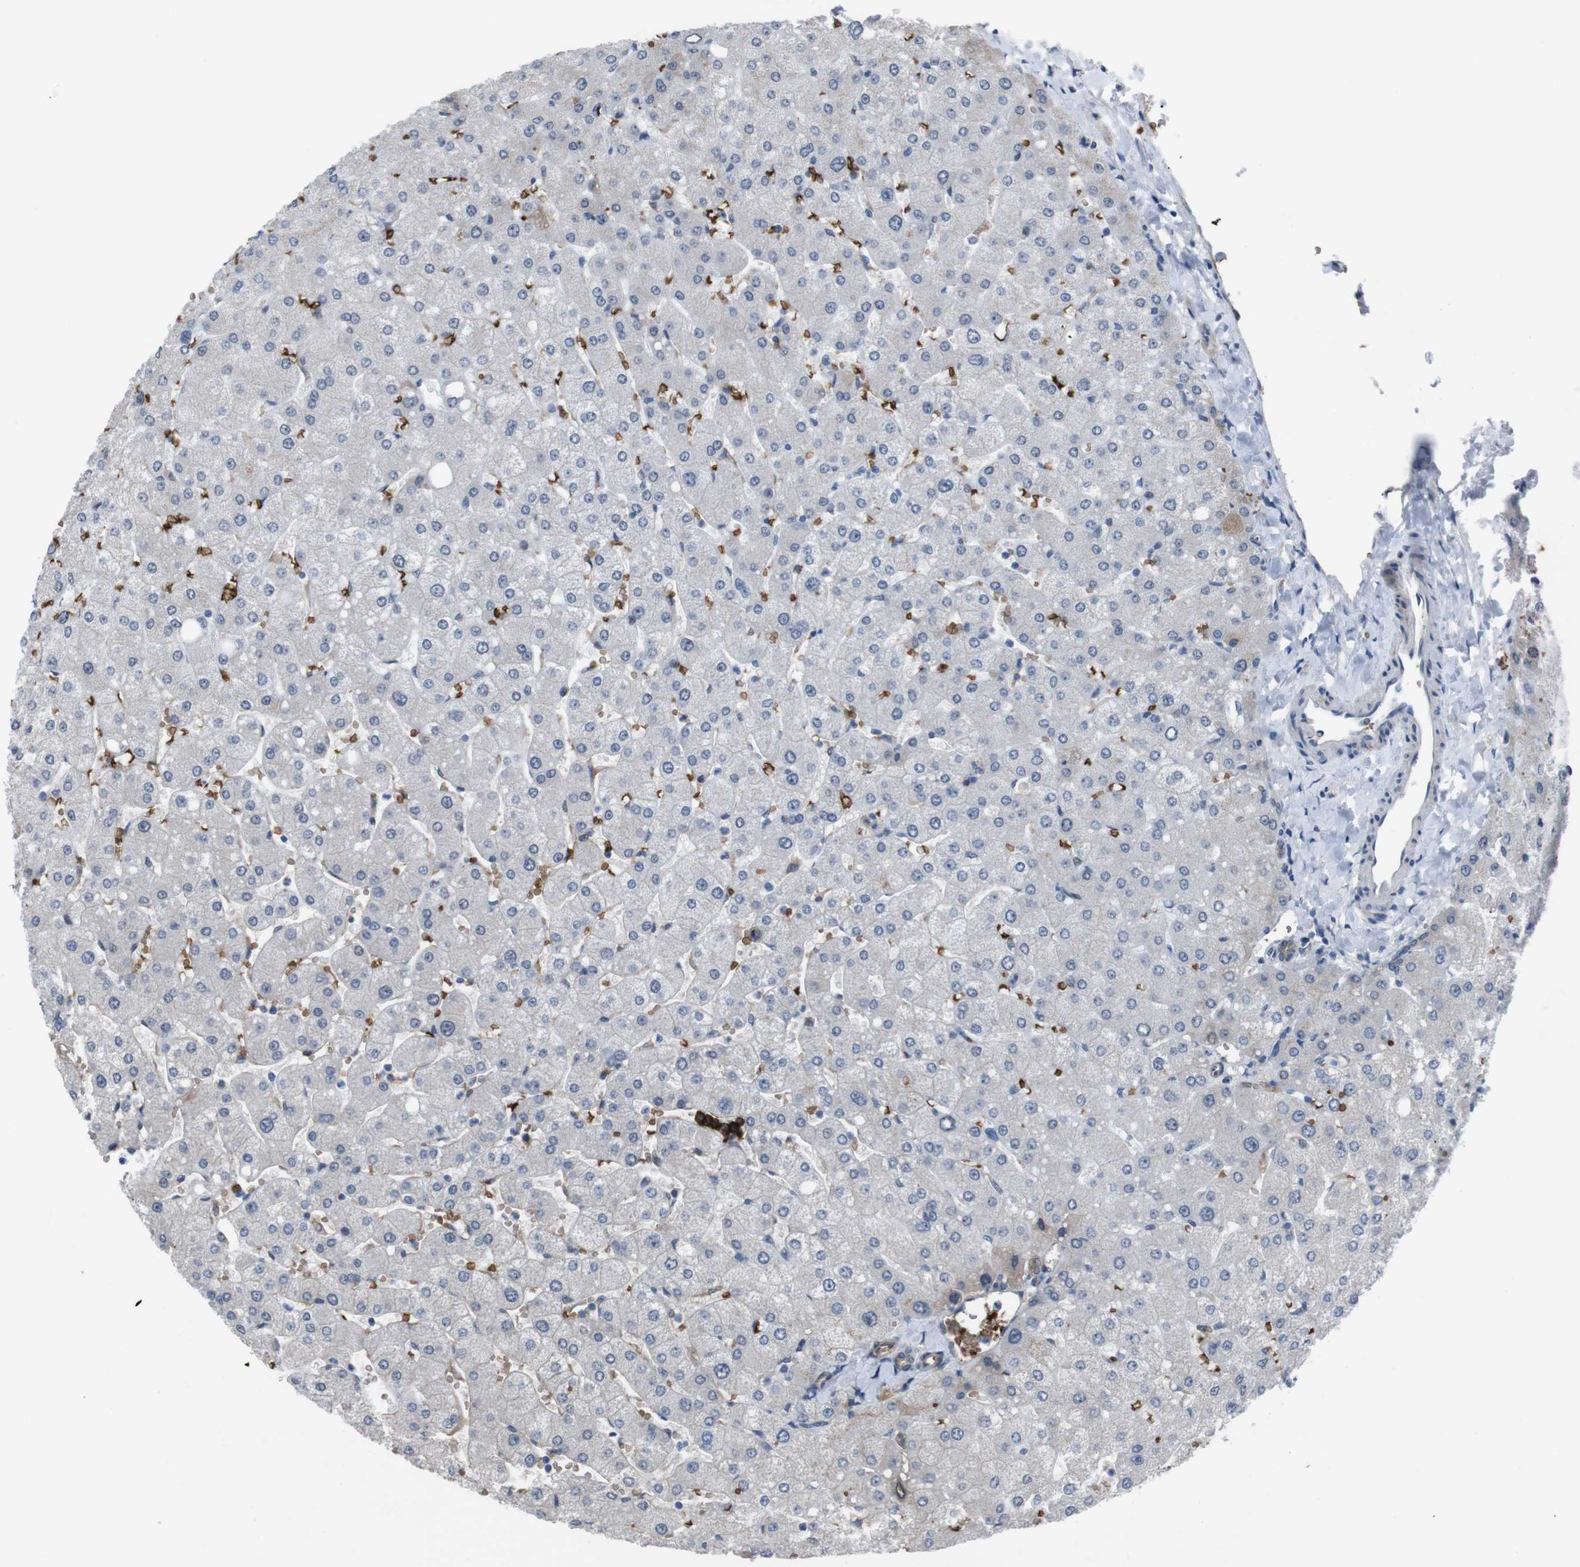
{"staining": {"intensity": "weak", "quantity": ">75%", "location": "cytoplasmic/membranous"}, "tissue": "liver", "cell_type": "Cholangiocytes", "image_type": "normal", "snomed": [{"axis": "morphology", "description": "Normal tissue, NOS"}, {"axis": "topography", "description": "Liver"}], "caption": "Liver stained for a protein exhibits weak cytoplasmic/membranous positivity in cholangiocytes. (DAB = brown stain, brightfield microscopy at high magnification).", "gene": "SPTB", "patient": {"sex": "male", "age": 55}}